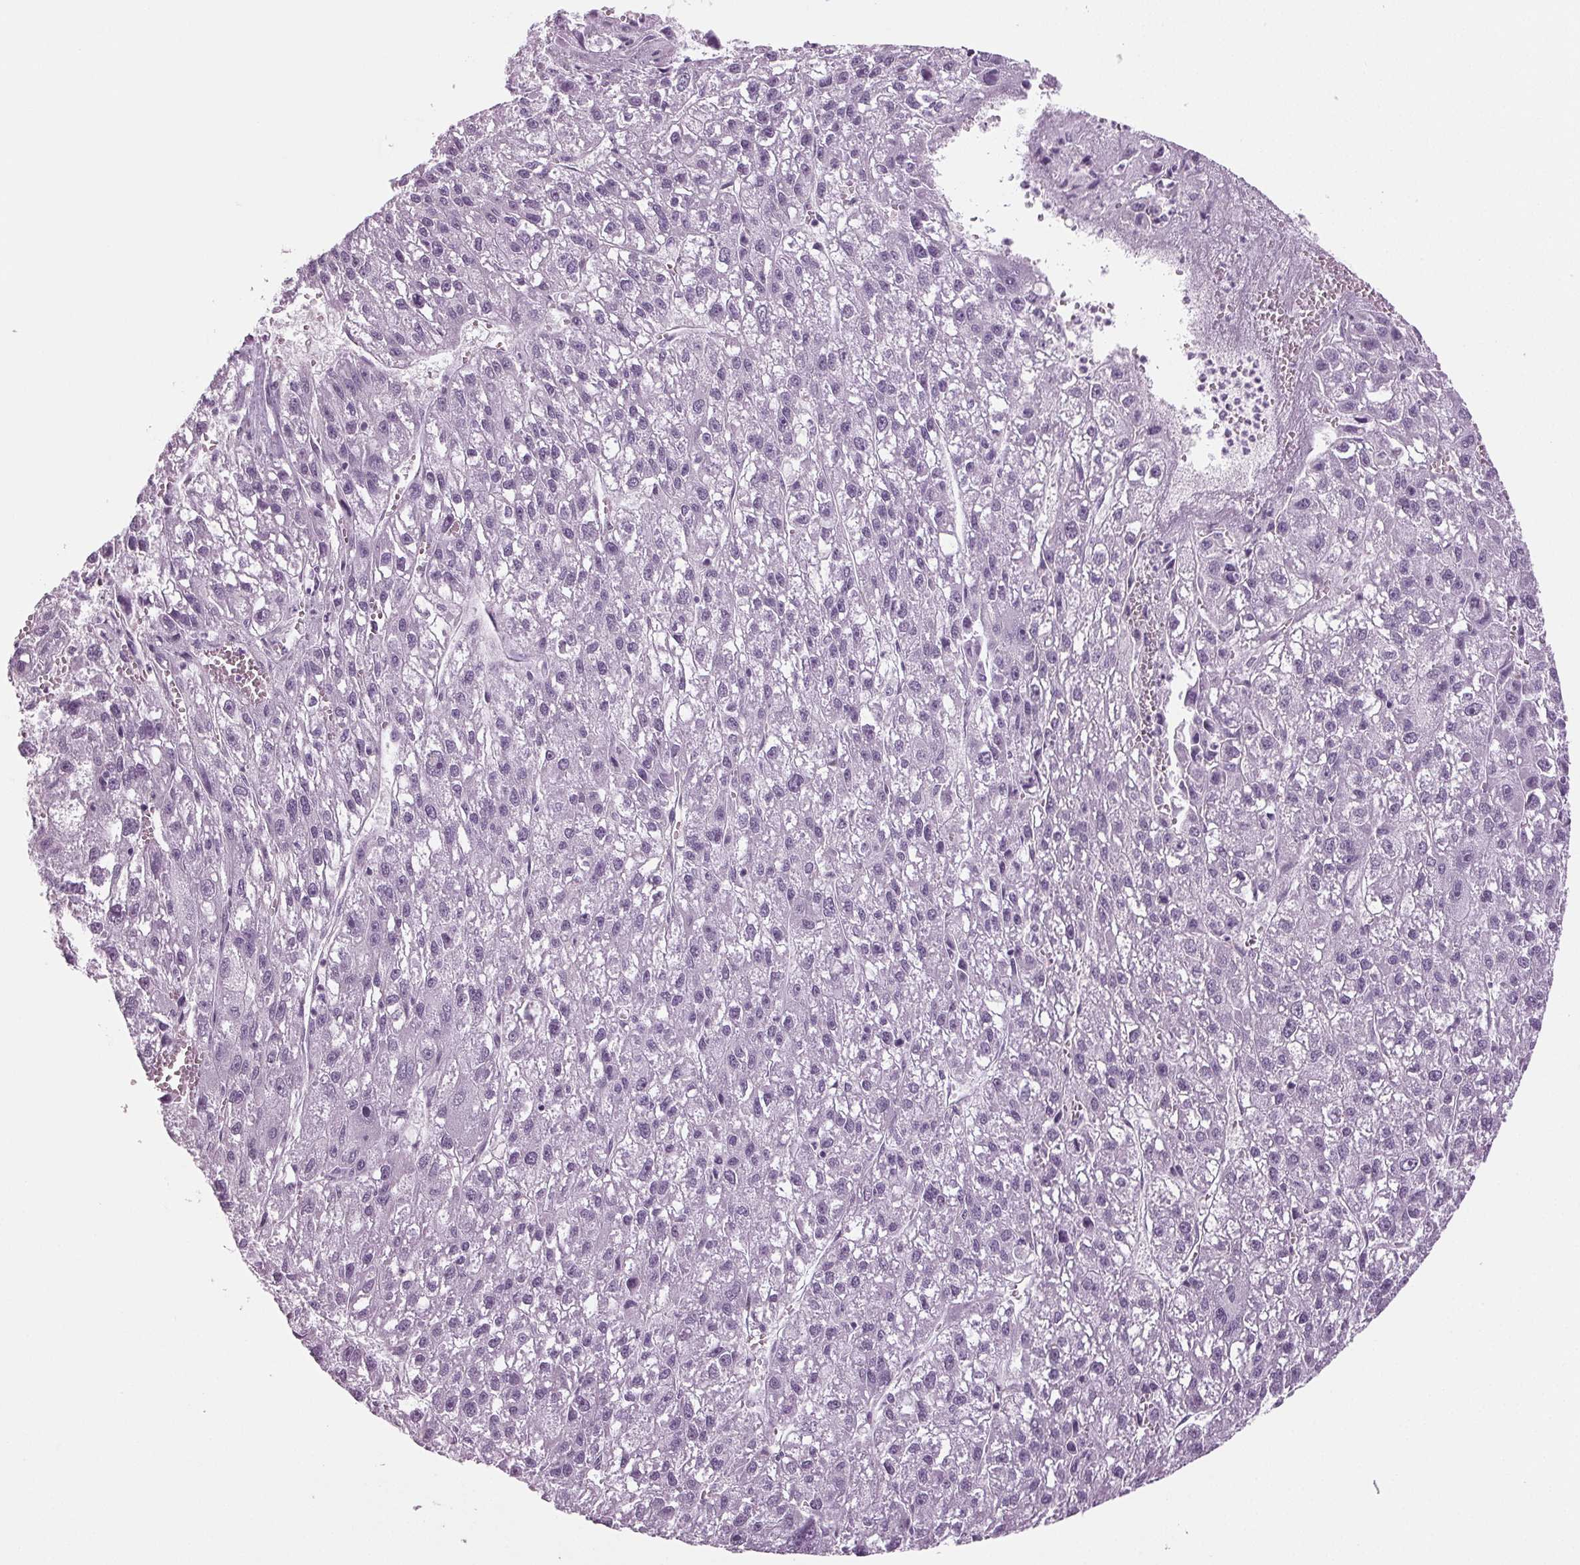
{"staining": {"intensity": "negative", "quantity": "none", "location": "none"}, "tissue": "liver cancer", "cell_type": "Tumor cells", "image_type": "cancer", "snomed": [{"axis": "morphology", "description": "Carcinoma, Hepatocellular, NOS"}, {"axis": "topography", "description": "Liver"}], "caption": "This photomicrograph is of liver cancer (hepatocellular carcinoma) stained with immunohistochemistry to label a protein in brown with the nuclei are counter-stained blue. There is no staining in tumor cells.", "gene": "BHLHE22", "patient": {"sex": "female", "age": 70}}